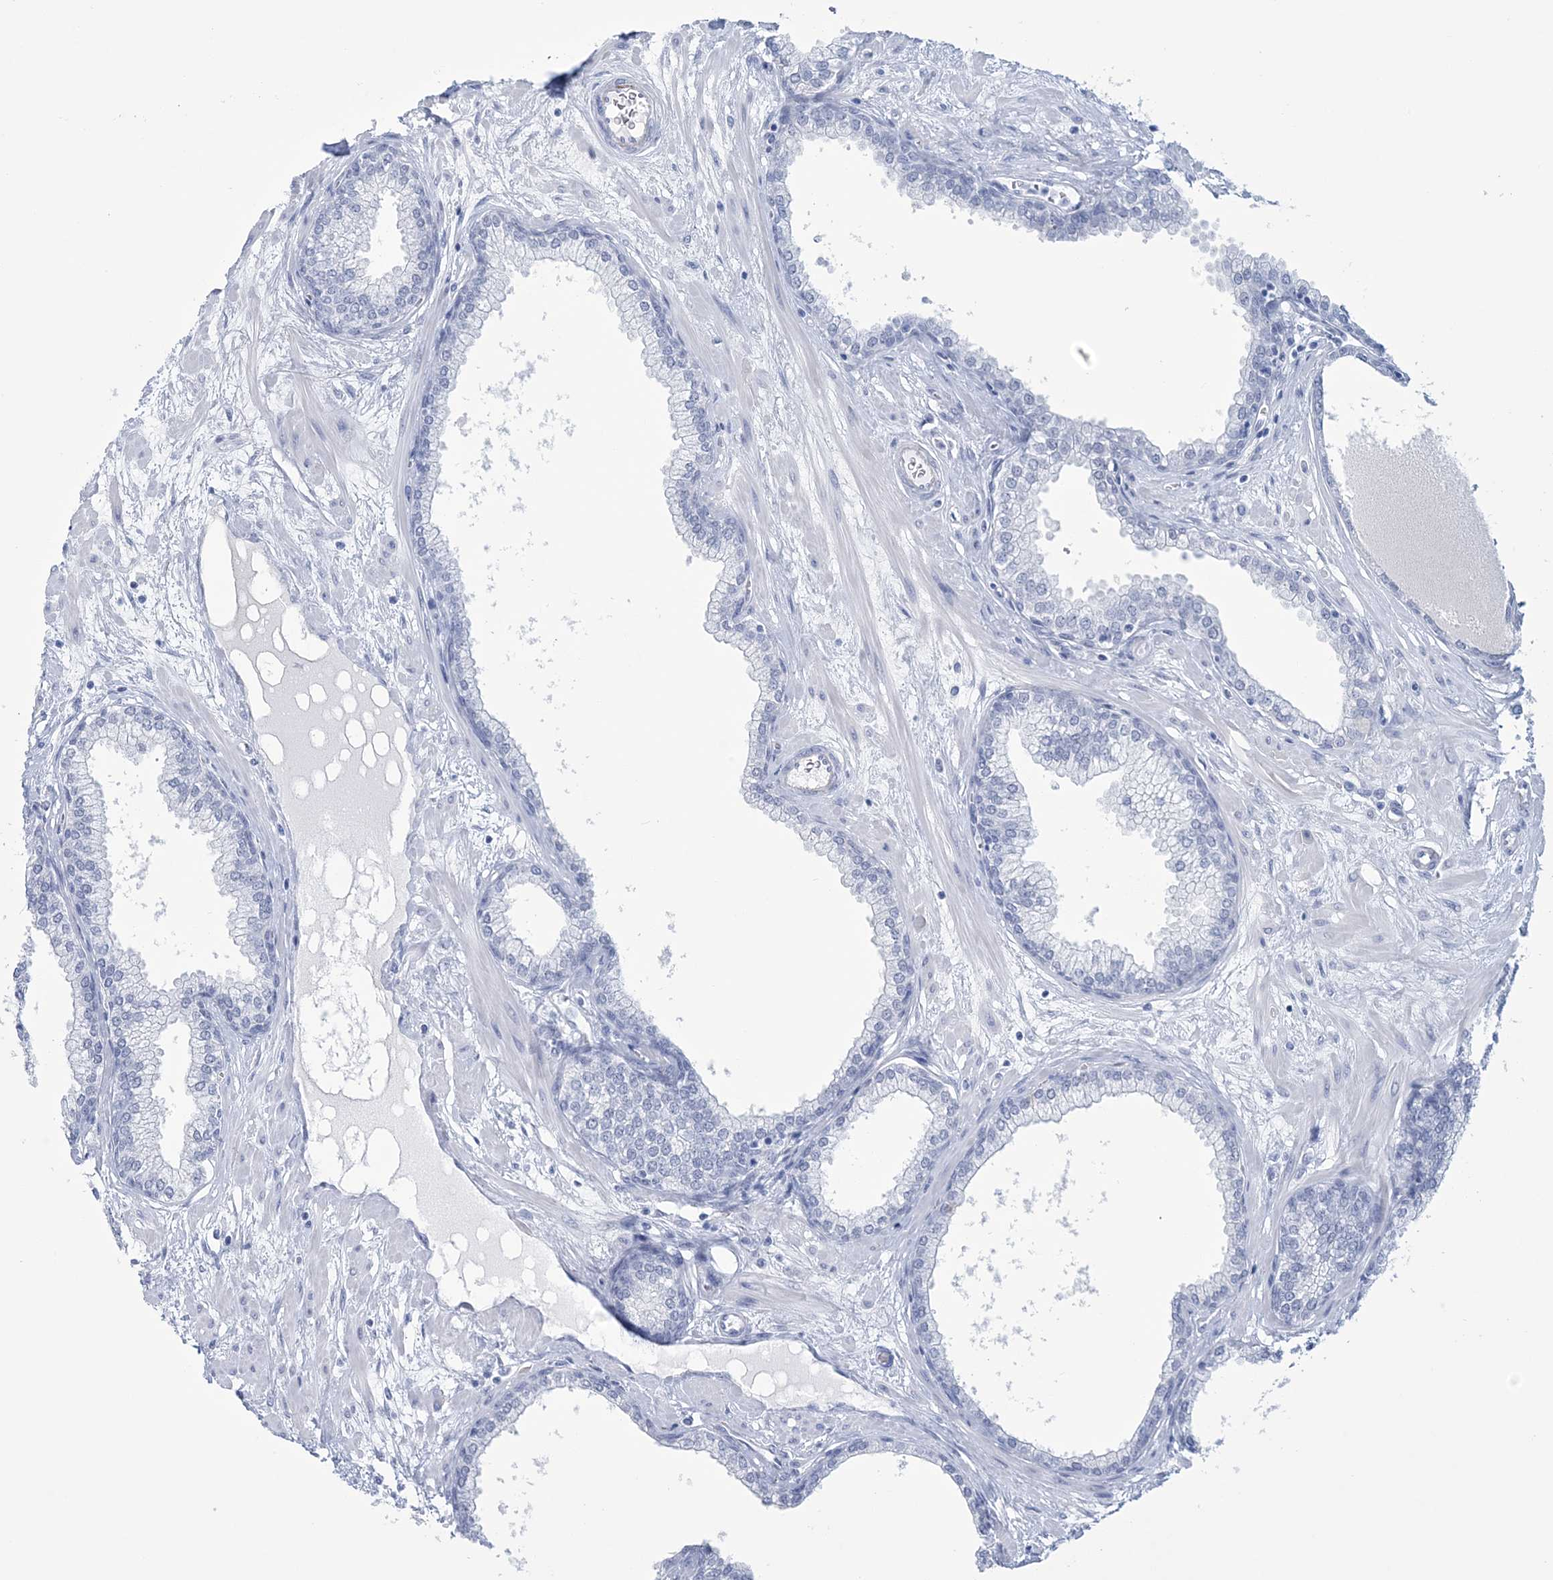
{"staining": {"intensity": "negative", "quantity": "none", "location": "none"}, "tissue": "prostate", "cell_type": "Glandular cells", "image_type": "normal", "snomed": [{"axis": "morphology", "description": "Normal tissue, NOS"}, {"axis": "morphology", "description": "Urothelial carcinoma, Low grade"}, {"axis": "topography", "description": "Urinary bladder"}, {"axis": "topography", "description": "Prostate"}], "caption": "An immunohistochemistry histopathology image of normal prostate is shown. There is no staining in glandular cells of prostate.", "gene": "DPCD", "patient": {"sex": "male", "age": 60}}